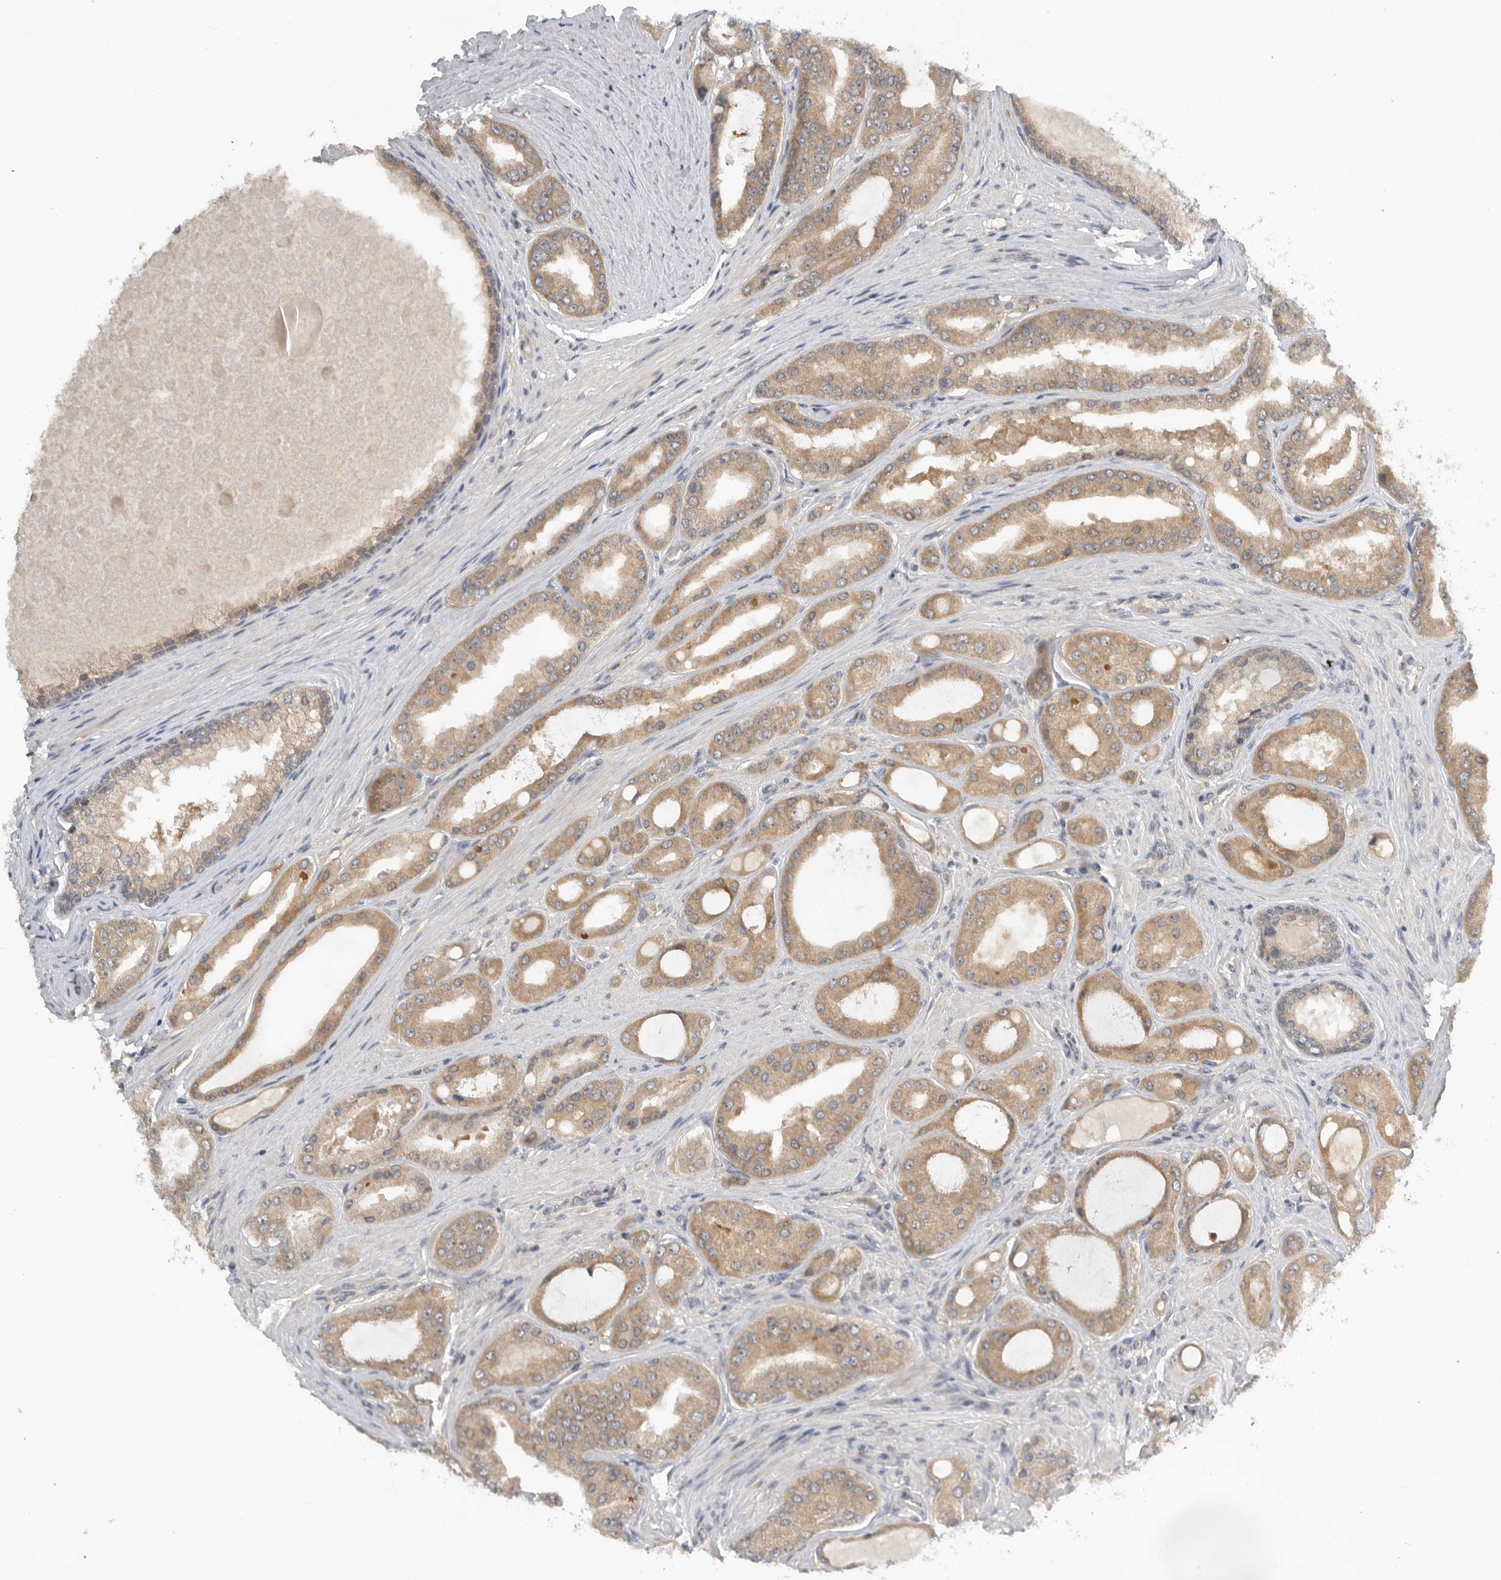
{"staining": {"intensity": "moderate", "quantity": ">75%", "location": "cytoplasmic/membranous"}, "tissue": "prostate cancer", "cell_type": "Tumor cells", "image_type": "cancer", "snomed": [{"axis": "morphology", "description": "Adenocarcinoma, High grade"}, {"axis": "topography", "description": "Prostate"}], "caption": "This micrograph shows prostate cancer (high-grade adenocarcinoma) stained with IHC to label a protein in brown. The cytoplasmic/membranous of tumor cells show moderate positivity for the protein. Nuclei are counter-stained blue.", "gene": "AASDHPPT", "patient": {"sex": "male", "age": 60}}